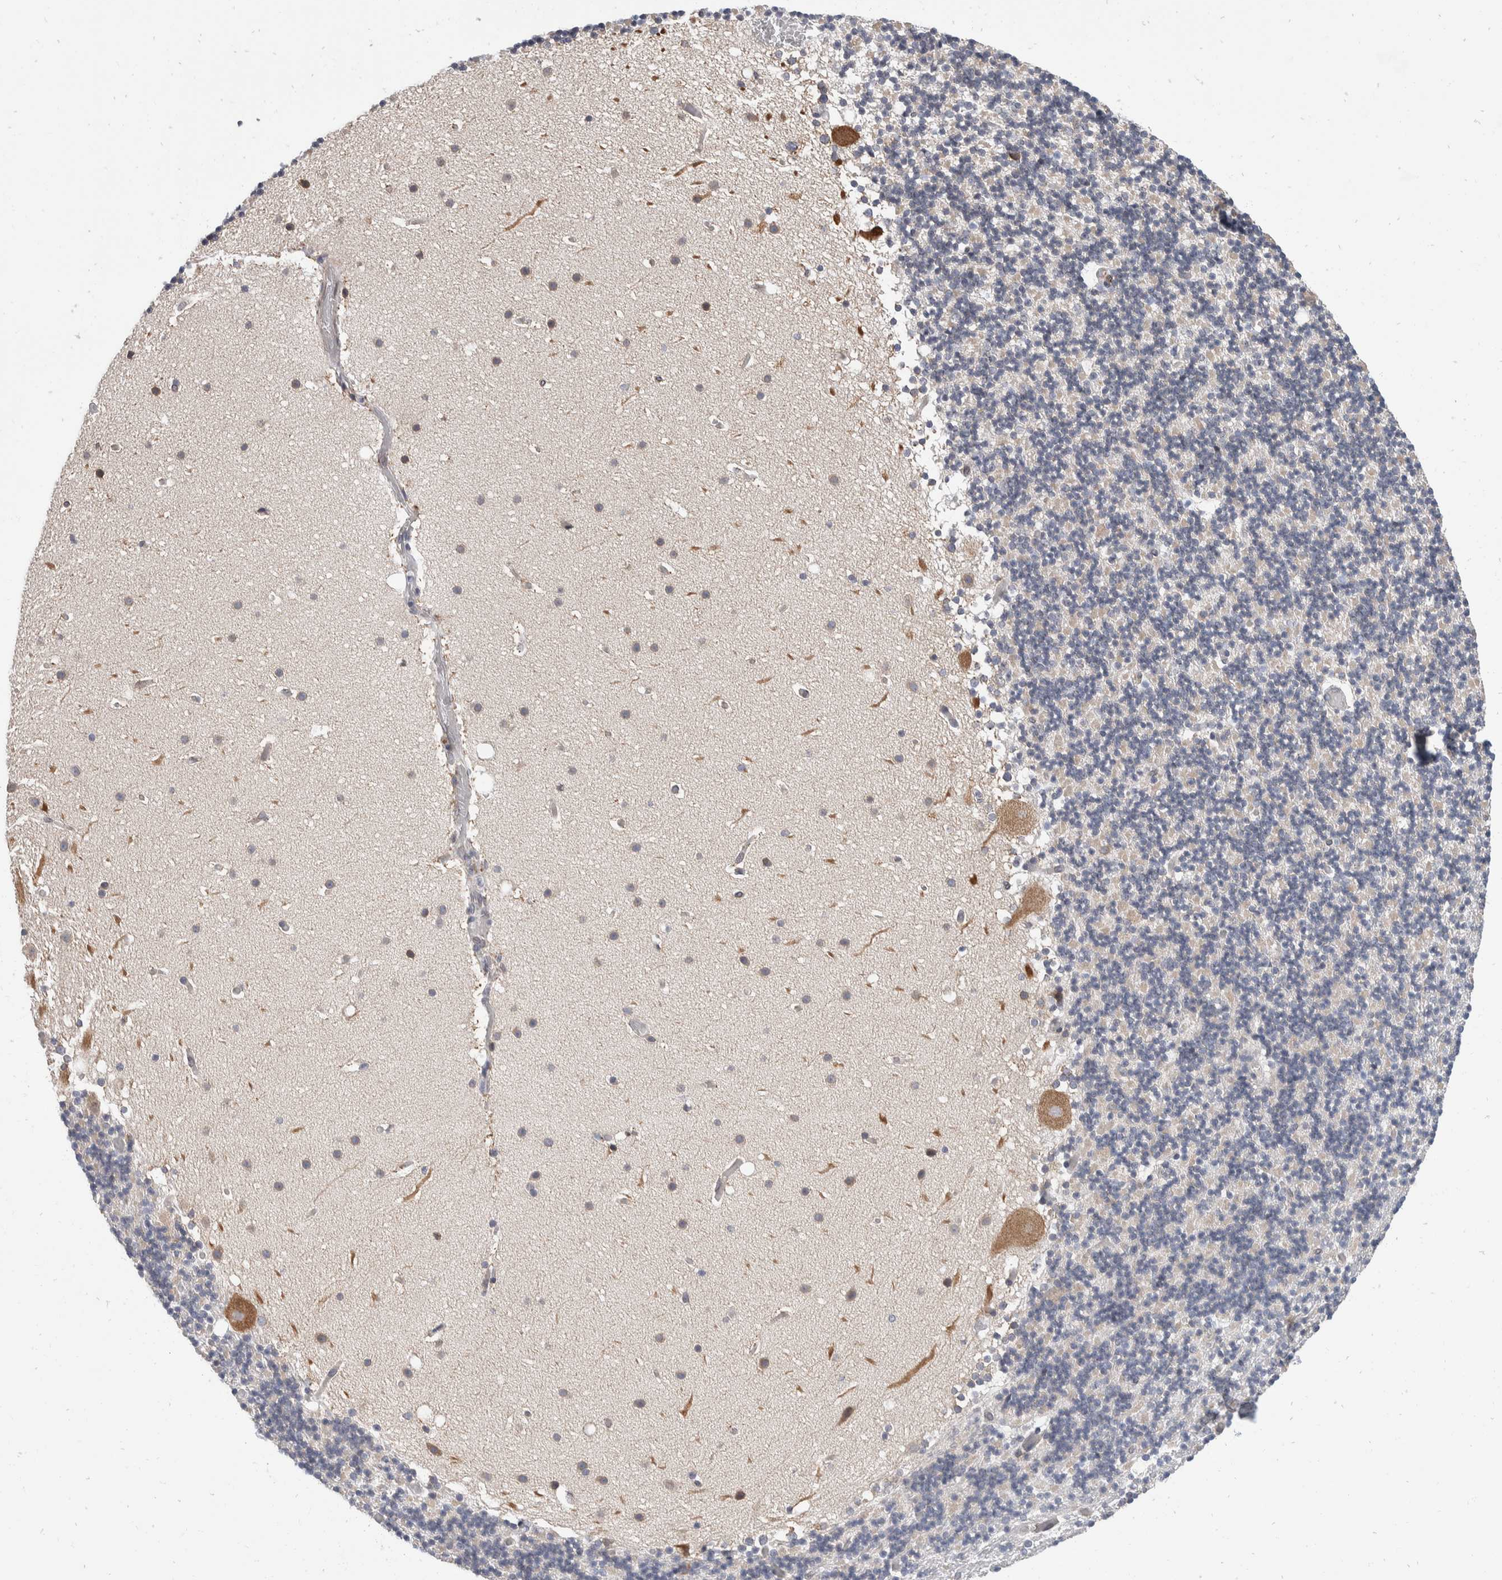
{"staining": {"intensity": "weak", "quantity": "<25%", "location": "cytoplasmic/membranous"}, "tissue": "cerebellum", "cell_type": "Cells in granular layer", "image_type": "normal", "snomed": [{"axis": "morphology", "description": "Normal tissue, NOS"}, {"axis": "topography", "description": "Cerebellum"}], "caption": "DAB (3,3'-diaminobenzidine) immunohistochemical staining of benign human cerebellum shows no significant staining in cells in granular layer.", "gene": "TMEM245", "patient": {"sex": "male", "age": 57}}